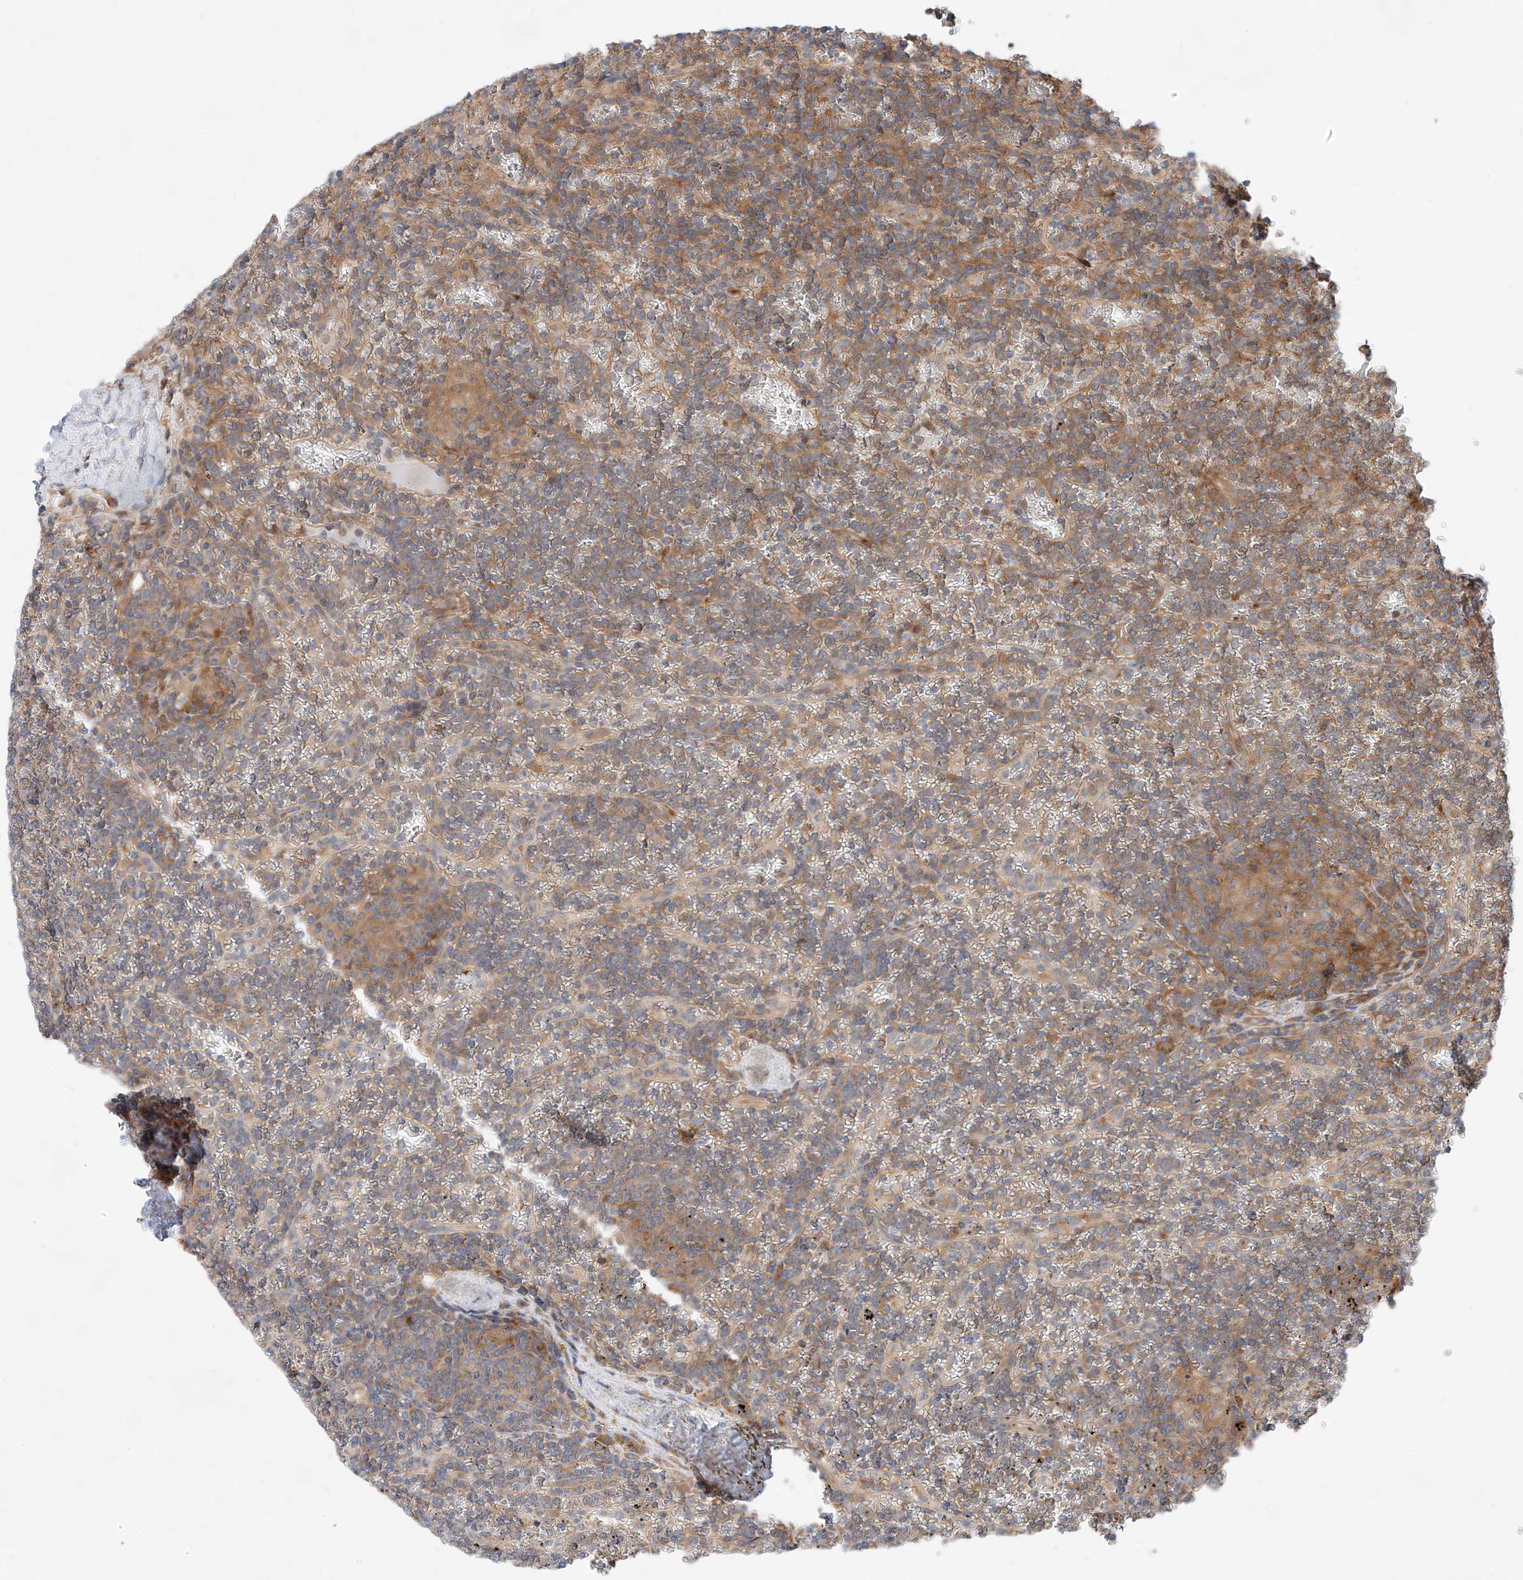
{"staining": {"intensity": "moderate", "quantity": "25%-75%", "location": "cytoplasmic/membranous"}, "tissue": "lymphoma", "cell_type": "Tumor cells", "image_type": "cancer", "snomed": [{"axis": "morphology", "description": "Malignant lymphoma, non-Hodgkin's type, Low grade"}, {"axis": "topography", "description": "Spleen"}], "caption": "This image shows lymphoma stained with immunohistochemistry to label a protein in brown. The cytoplasmic/membranous of tumor cells show moderate positivity for the protein. Nuclei are counter-stained blue.", "gene": "RUSC1", "patient": {"sex": "female", "age": 19}}